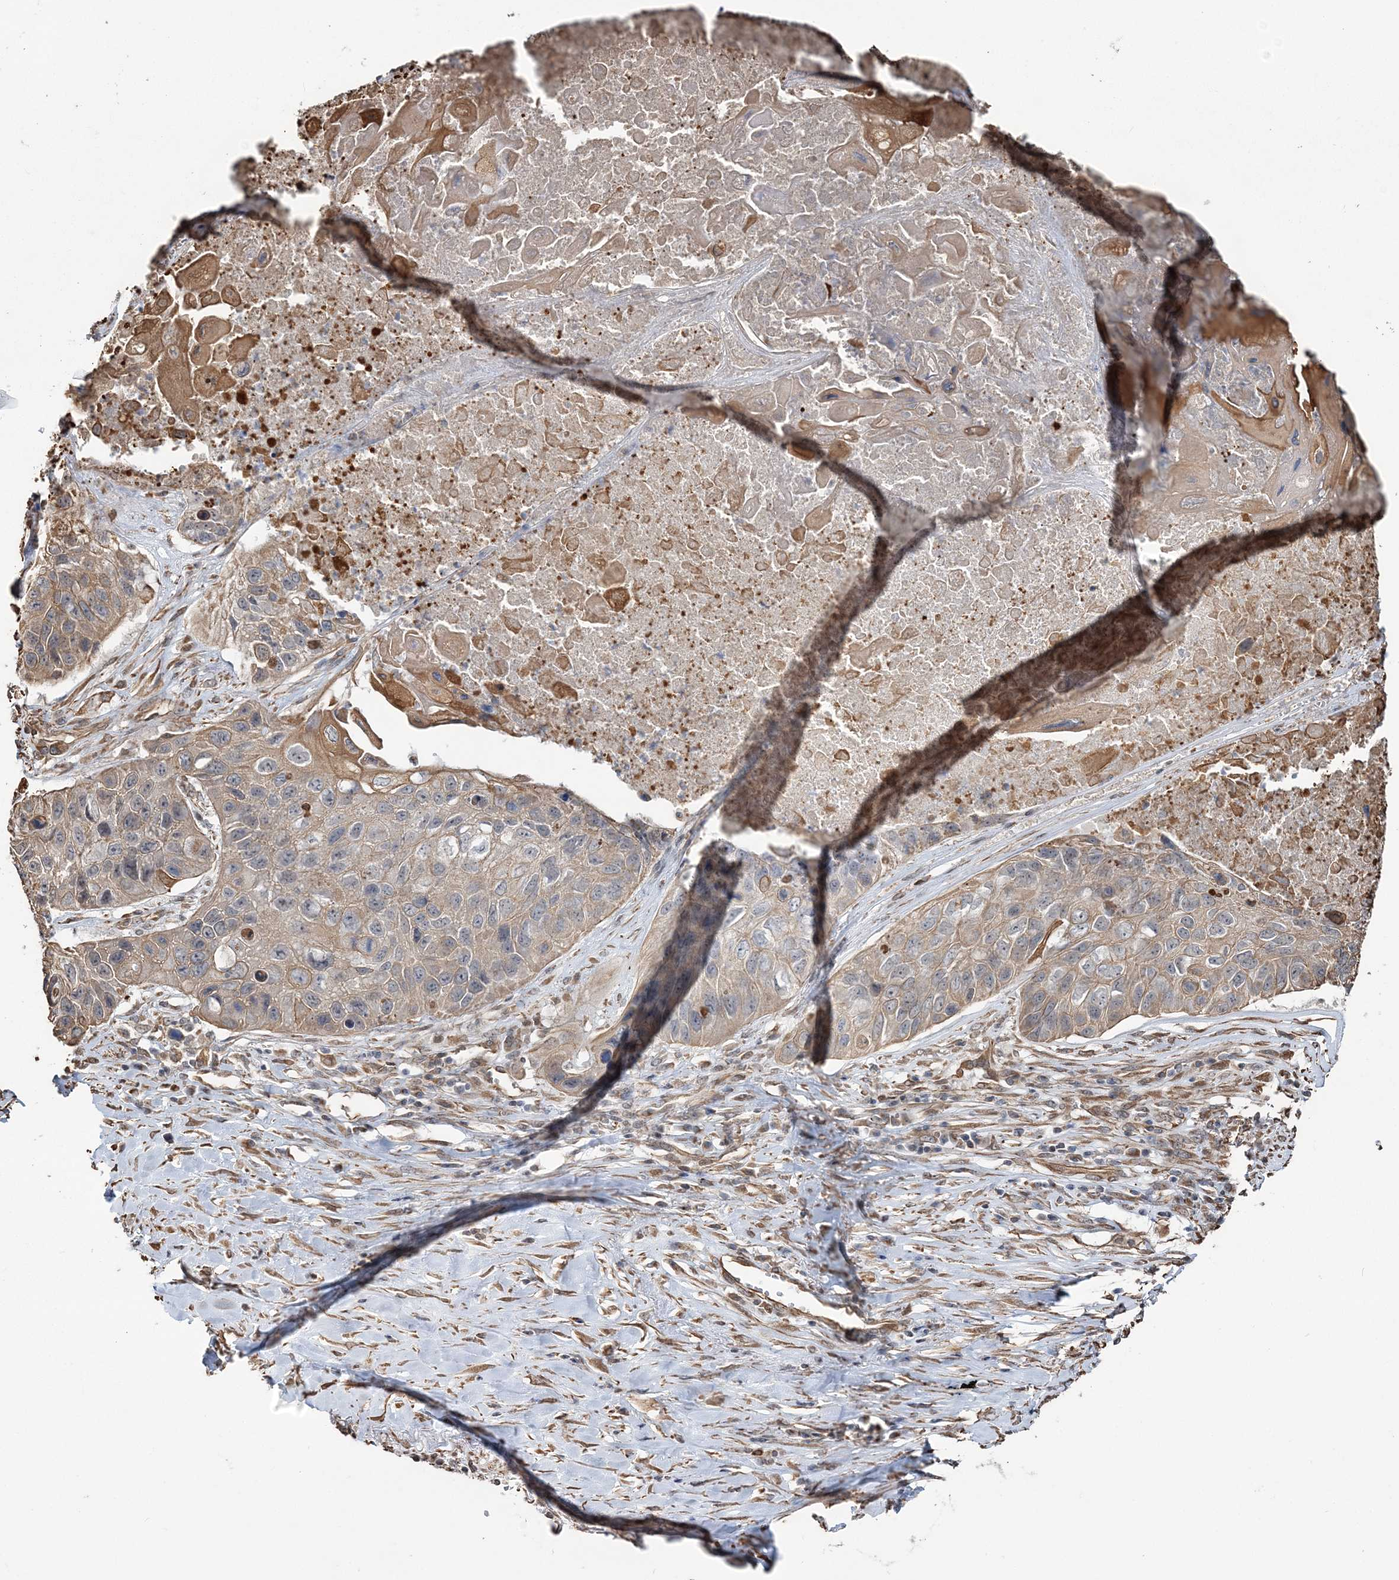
{"staining": {"intensity": "weak", "quantity": "<25%", "location": "cytoplasmic/membranous"}, "tissue": "lung cancer", "cell_type": "Tumor cells", "image_type": "cancer", "snomed": [{"axis": "morphology", "description": "Squamous cell carcinoma, NOS"}, {"axis": "topography", "description": "Lung"}], "caption": "DAB (3,3'-diaminobenzidine) immunohistochemical staining of lung squamous cell carcinoma reveals no significant expression in tumor cells.", "gene": "ATP11B", "patient": {"sex": "male", "age": 61}}